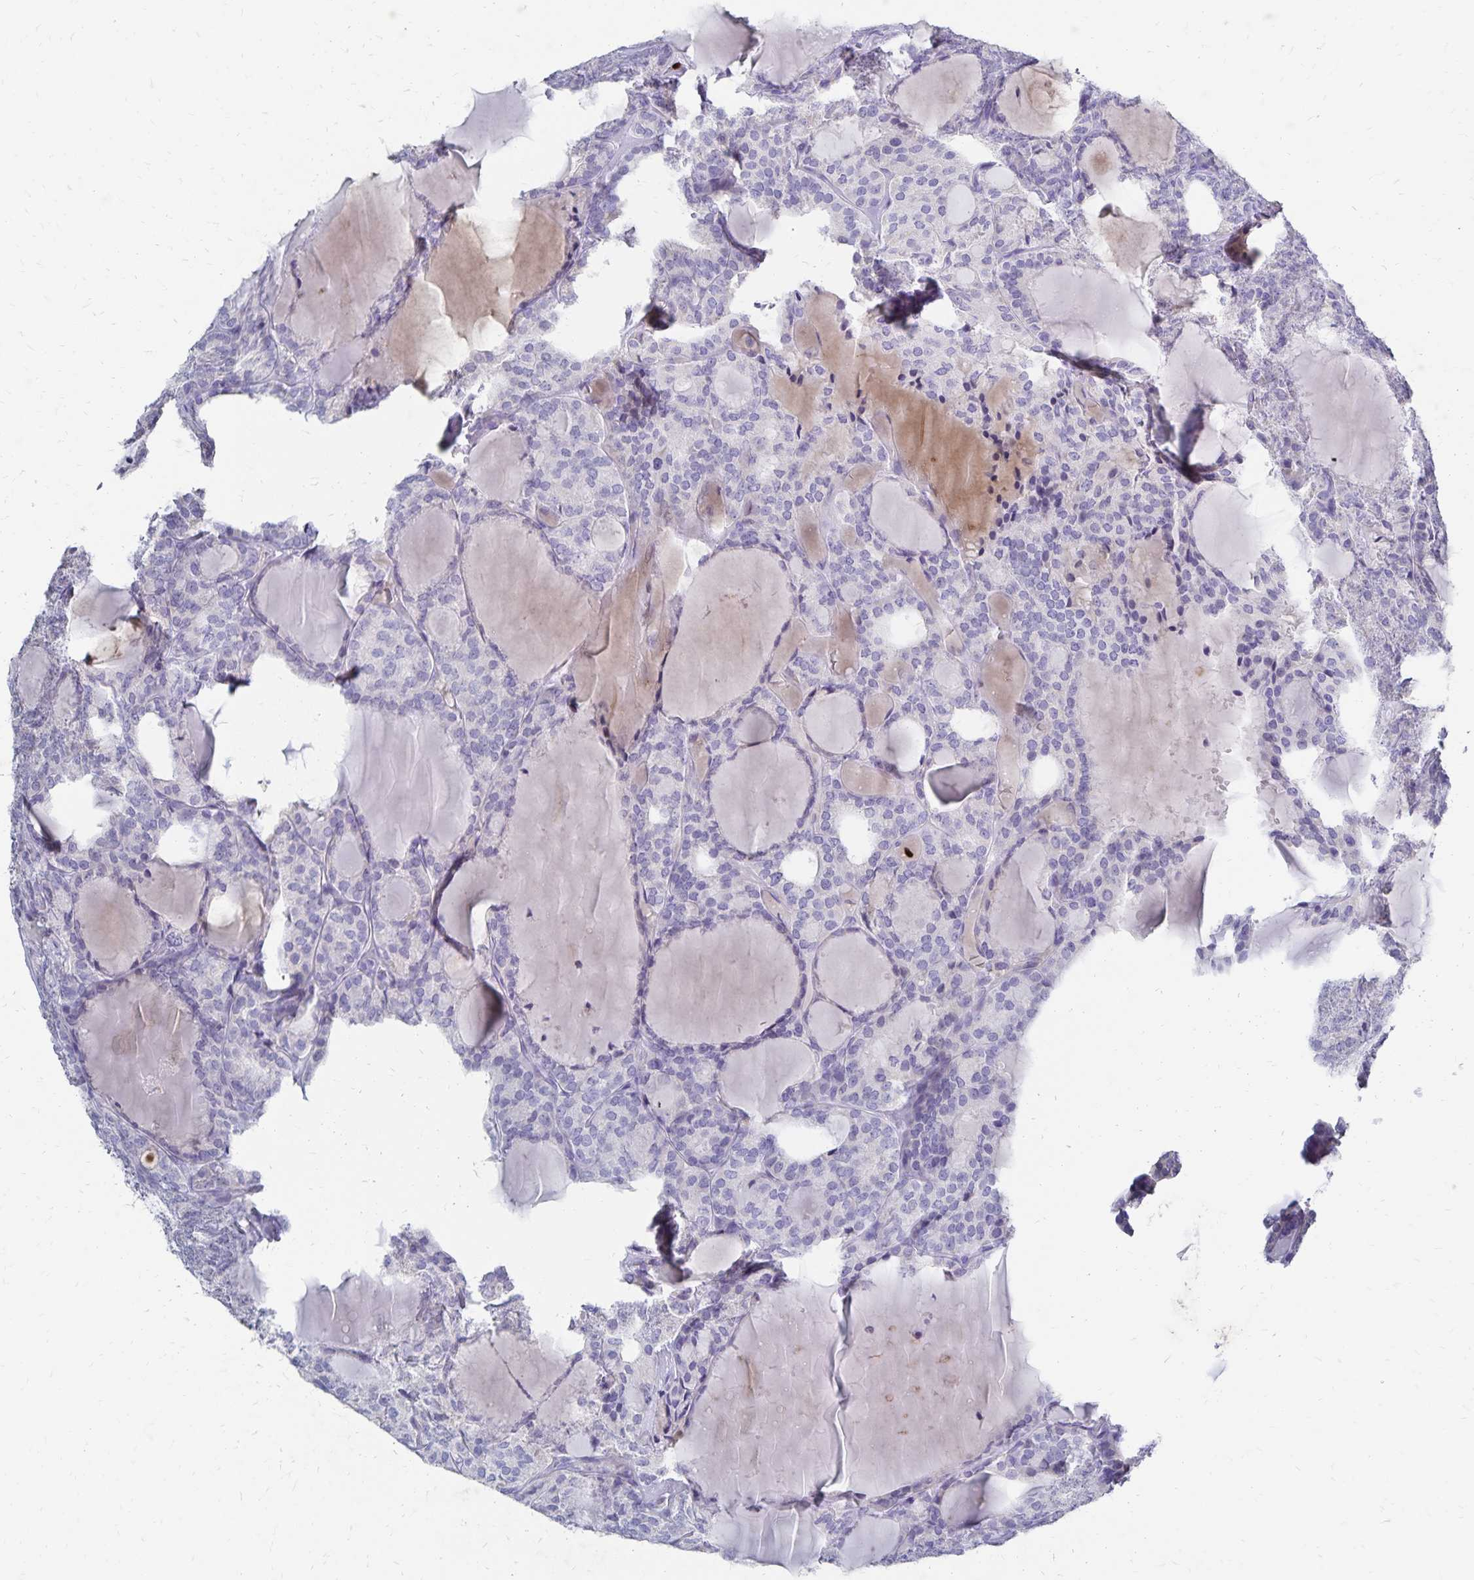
{"staining": {"intensity": "negative", "quantity": "none", "location": "none"}, "tissue": "thyroid cancer", "cell_type": "Tumor cells", "image_type": "cancer", "snomed": [{"axis": "morphology", "description": "Follicular adenoma carcinoma, NOS"}, {"axis": "topography", "description": "Thyroid gland"}], "caption": "This histopathology image is of thyroid cancer stained with immunohistochemistry to label a protein in brown with the nuclei are counter-stained blue. There is no staining in tumor cells.", "gene": "PAX5", "patient": {"sex": "male", "age": 74}}